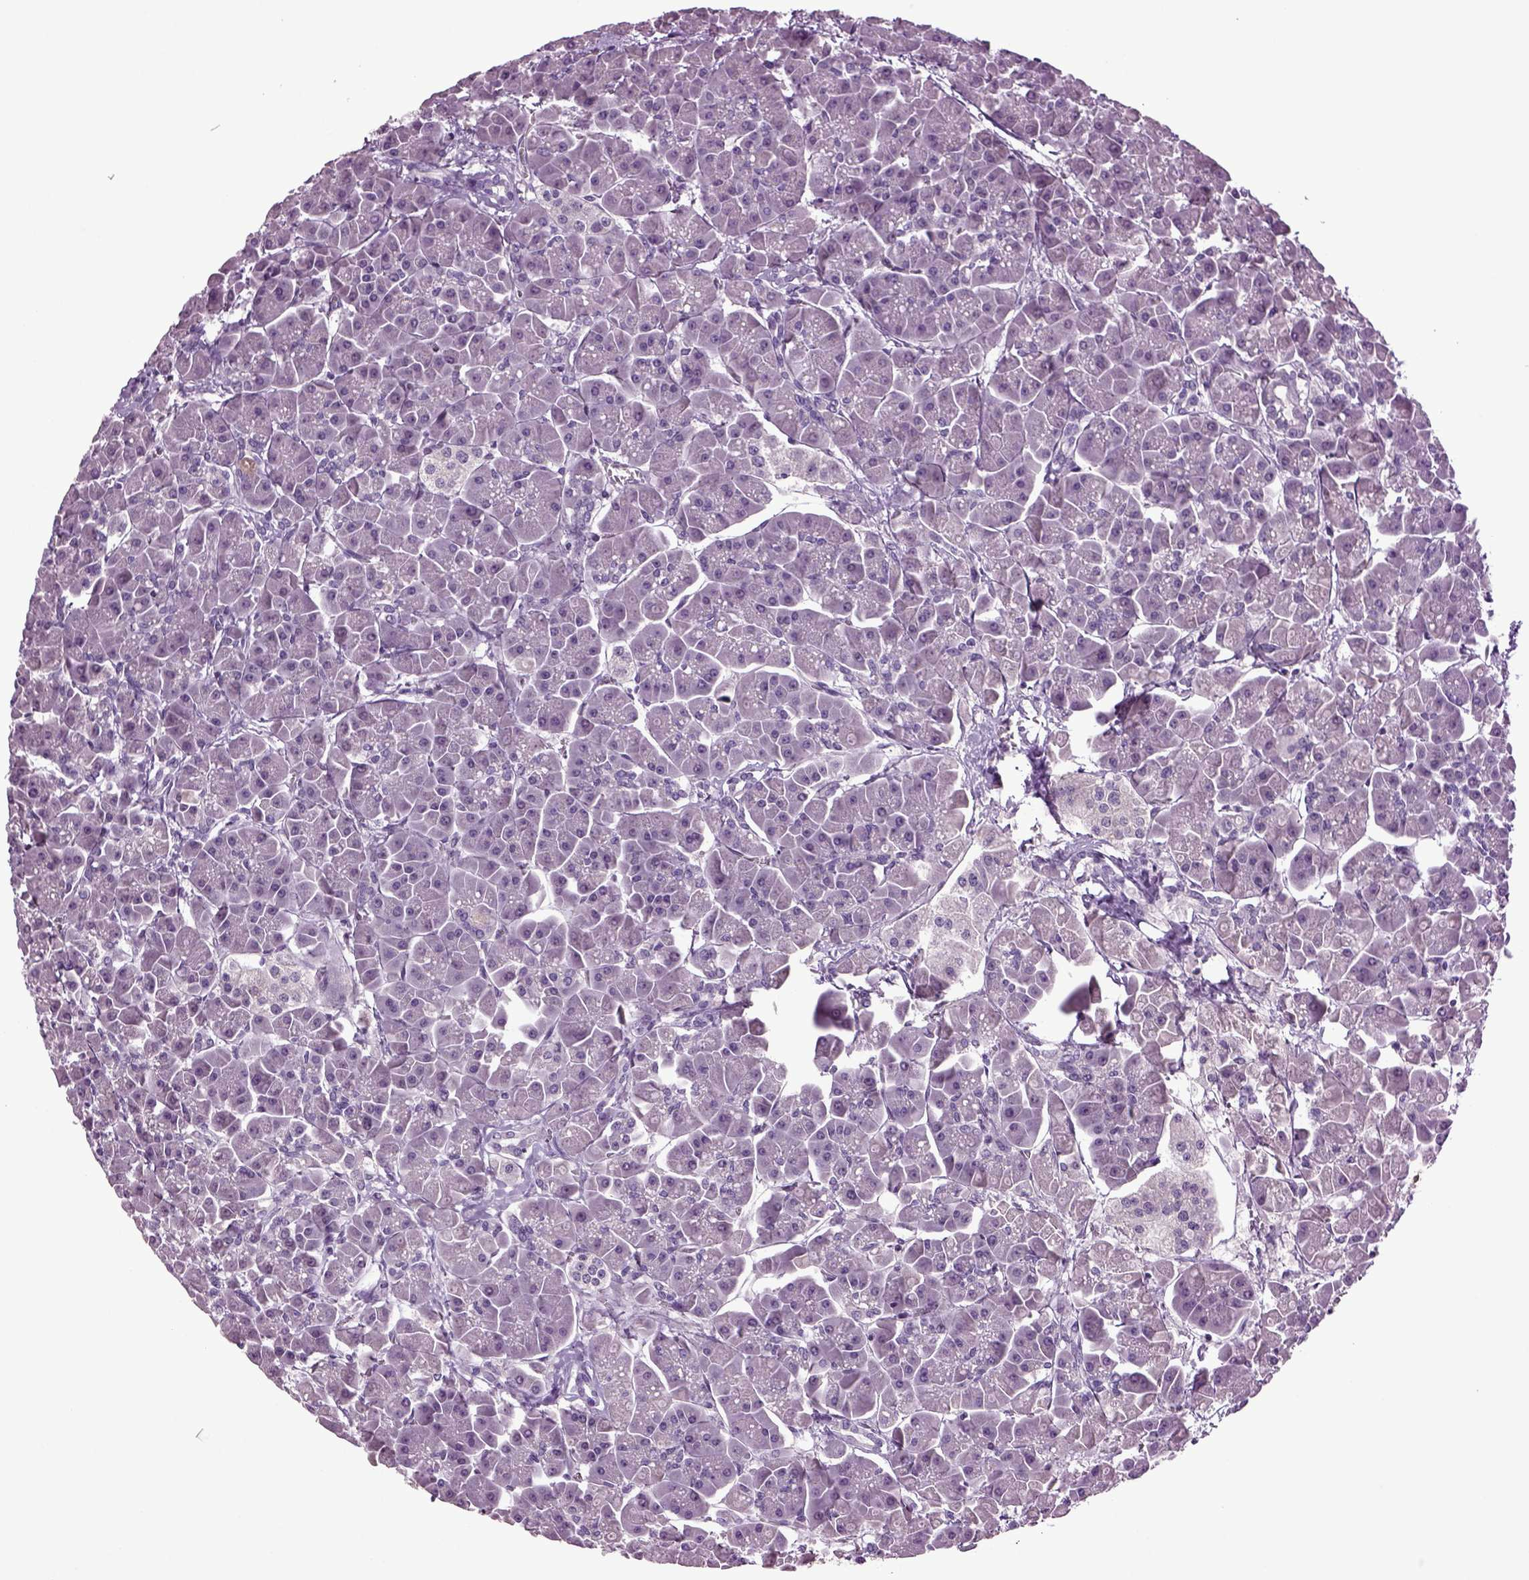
{"staining": {"intensity": "negative", "quantity": "none", "location": "none"}, "tissue": "pancreas", "cell_type": "Exocrine glandular cells", "image_type": "normal", "snomed": [{"axis": "morphology", "description": "Normal tissue, NOS"}, {"axis": "topography", "description": "Pancreas"}], "caption": "Protein analysis of unremarkable pancreas displays no significant positivity in exocrine glandular cells. (DAB IHC, high magnification).", "gene": "PLCH2", "patient": {"sex": "male", "age": 70}}